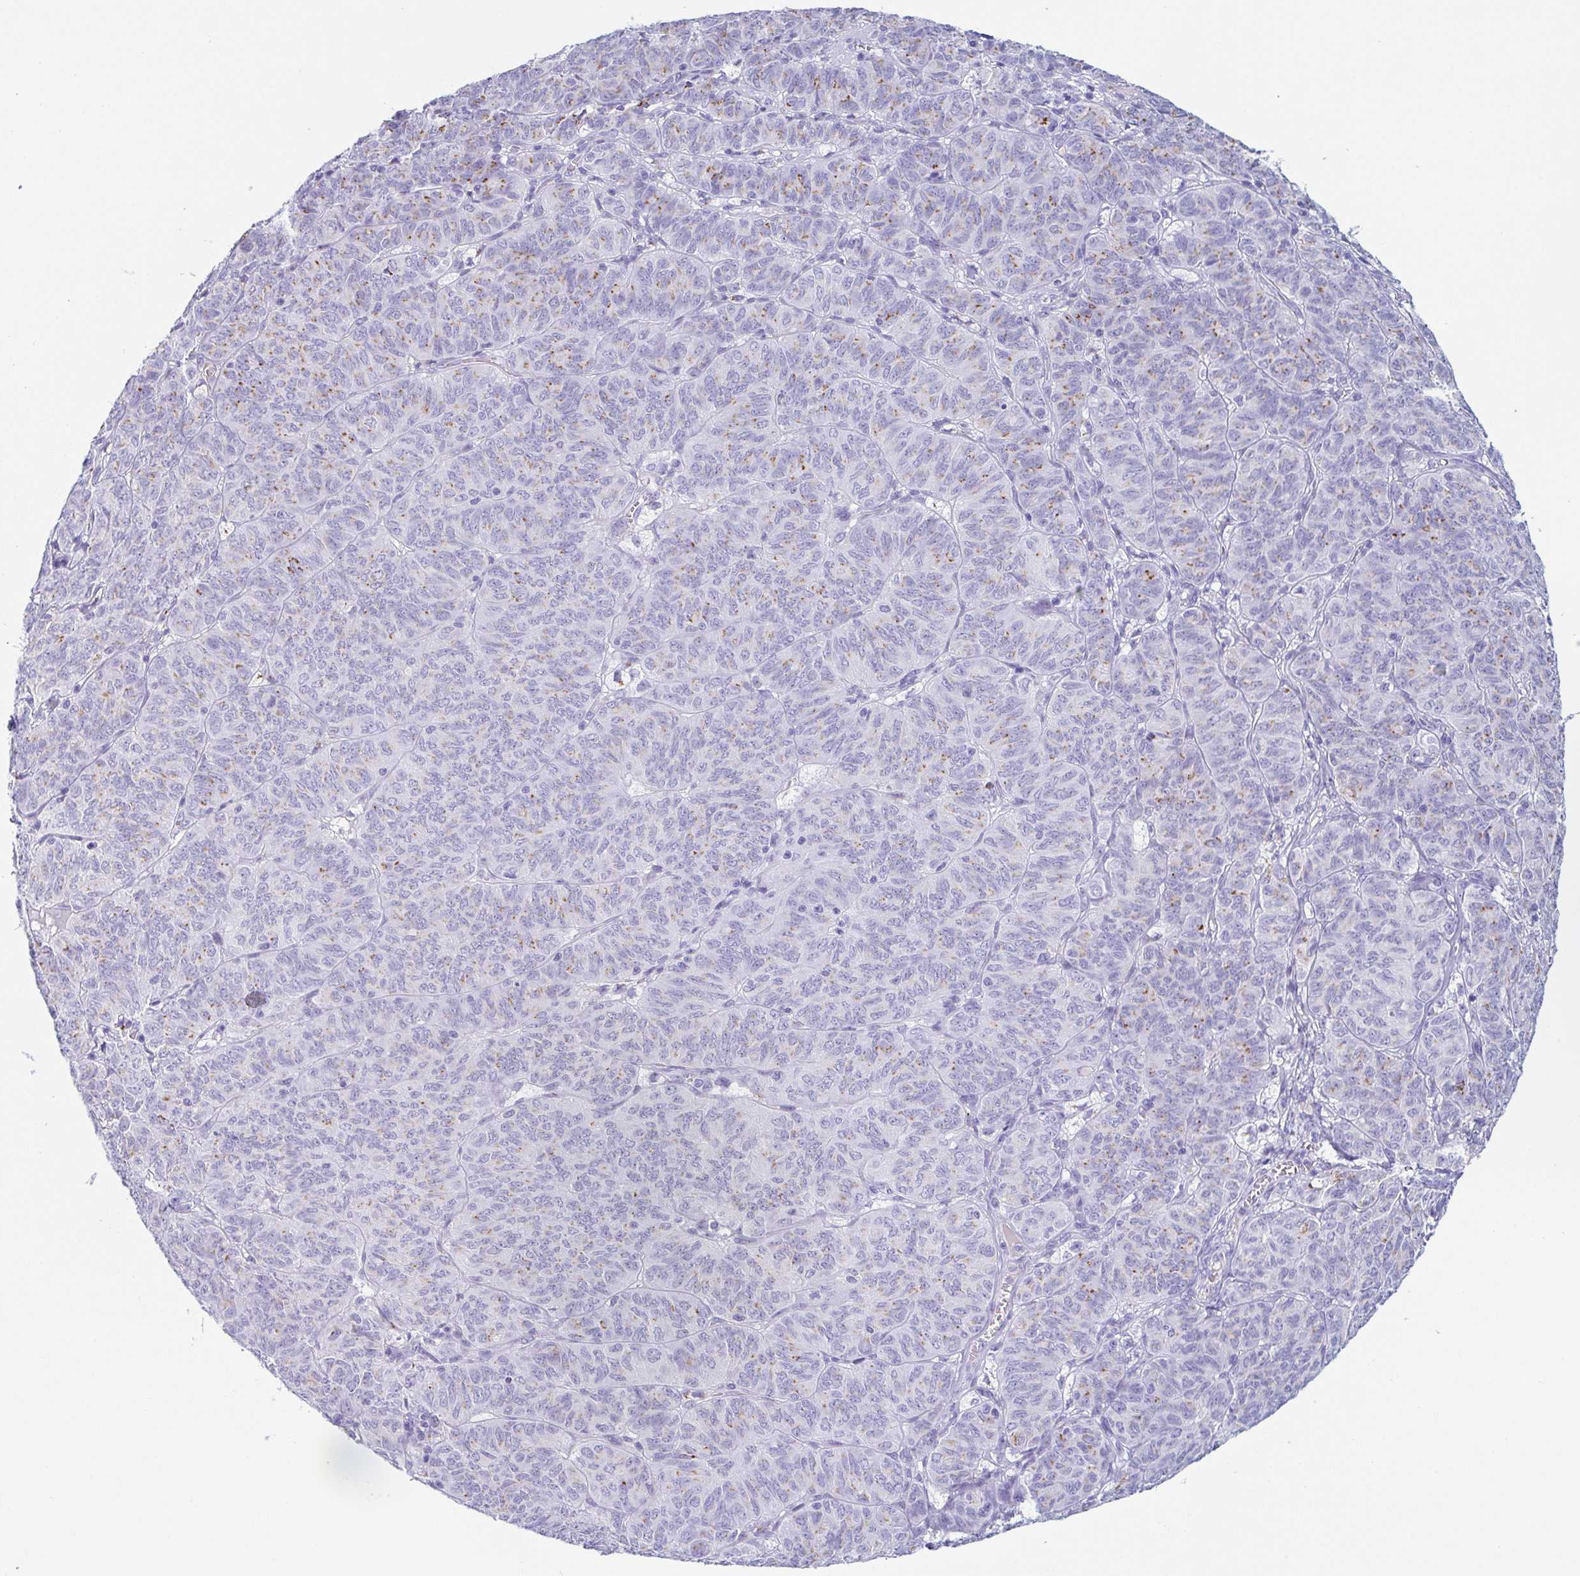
{"staining": {"intensity": "weak", "quantity": "25%-75%", "location": "cytoplasmic/membranous"}, "tissue": "ovarian cancer", "cell_type": "Tumor cells", "image_type": "cancer", "snomed": [{"axis": "morphology", "description": "Carcinoma, endometroid"}, {"axis": "topography", "description": "Ovary"}], "caption": "Immunohistochemistry (IHC) (DAB) staining of human endometroid carcinoma (ovarian) exhibits weak cytoplasmic/membranous protein positivity in about 25%-75% of tumor cells.", "gene": "LDLRAD1", "patient": {"sex": "female", "age": 80}}